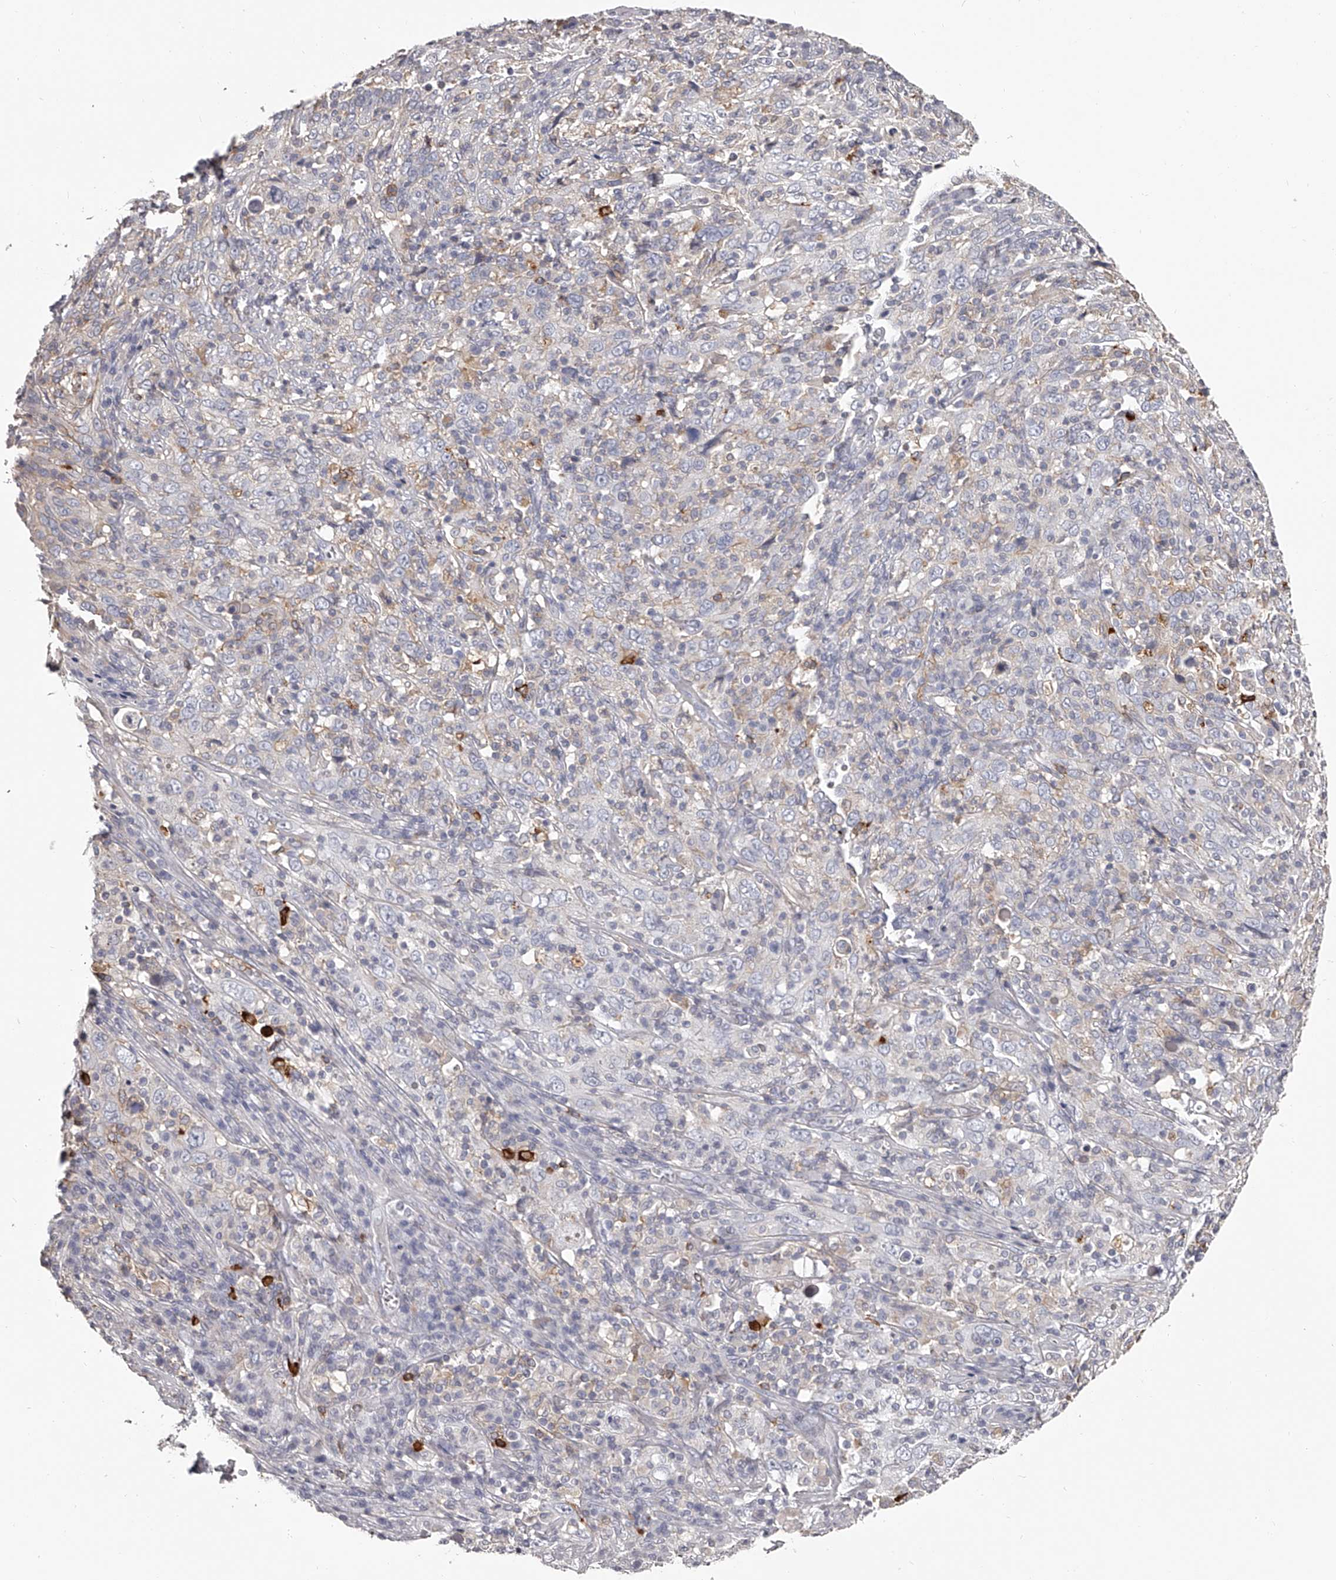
{"staining": {"intensity": "negative", "quantity": "none", "location": "none"}, "tissue": "cervical cancer", "cell_type": "Tumor cells", "image_type": "cancer", "snomed": [{"axis": "morphology", "description": "Squamous cell carcinoma, NOS"}, {"axis": "topography", "description": "Cervix"}], "caption": "Protein analysis of squamous cell carcinoma (cervical) displays no significant positivity in tumor cells. The staining is performed using DAB brown chromogen with nuclei counter-stained in using hematoxylin.", "gene": "PACSIN1", "patient": {"sex": "female", "age": 46}}